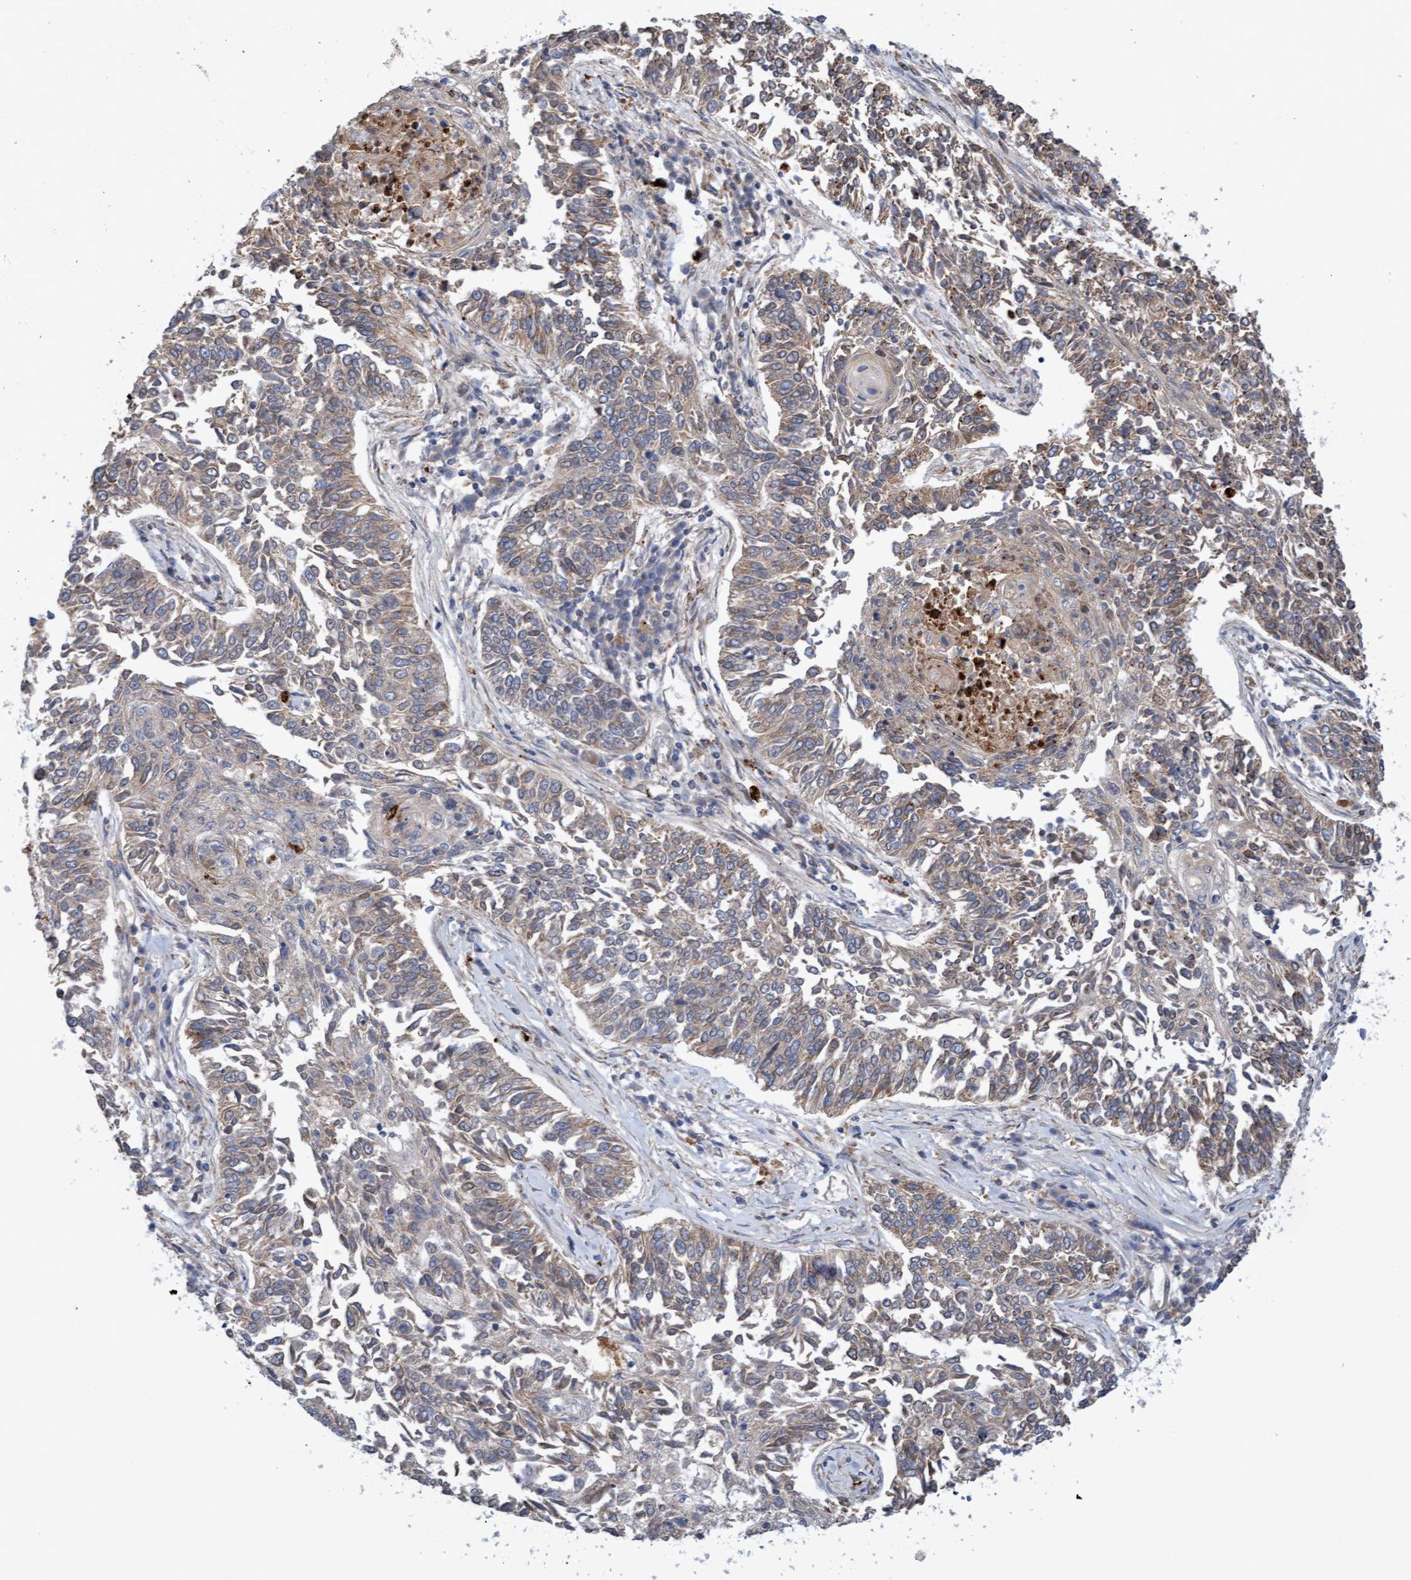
{"staining": {"intensity": "weak", "quantity": ">75%", "location": "cytoplasmic/membranous"}, "tissue": "lung cancer", "cell_type": "Tumor cells", "image_type": "cancer", "snomed": [{"axis": "morphology", "description": "Normal tissue, NOS"}, {"axis": "morphology", "description": "Squamous cell carcinoma, NOS"}, {"axis": "topography", "description": "Cartilage tissue"}, {"axis": "topography", "description": "Bronchus"}, {"axis": "topography", "description": "Lung"}], "caption": "This photomicrograph shows immunohistochemistry (IHC) staining of lung cancer (squamous cell carcinoma), with low weak cytoplasmic/membranous staining in about >75% of tumor cells.", "gene": "MMP8", "patient": {"sex": "female", "age": 49}}